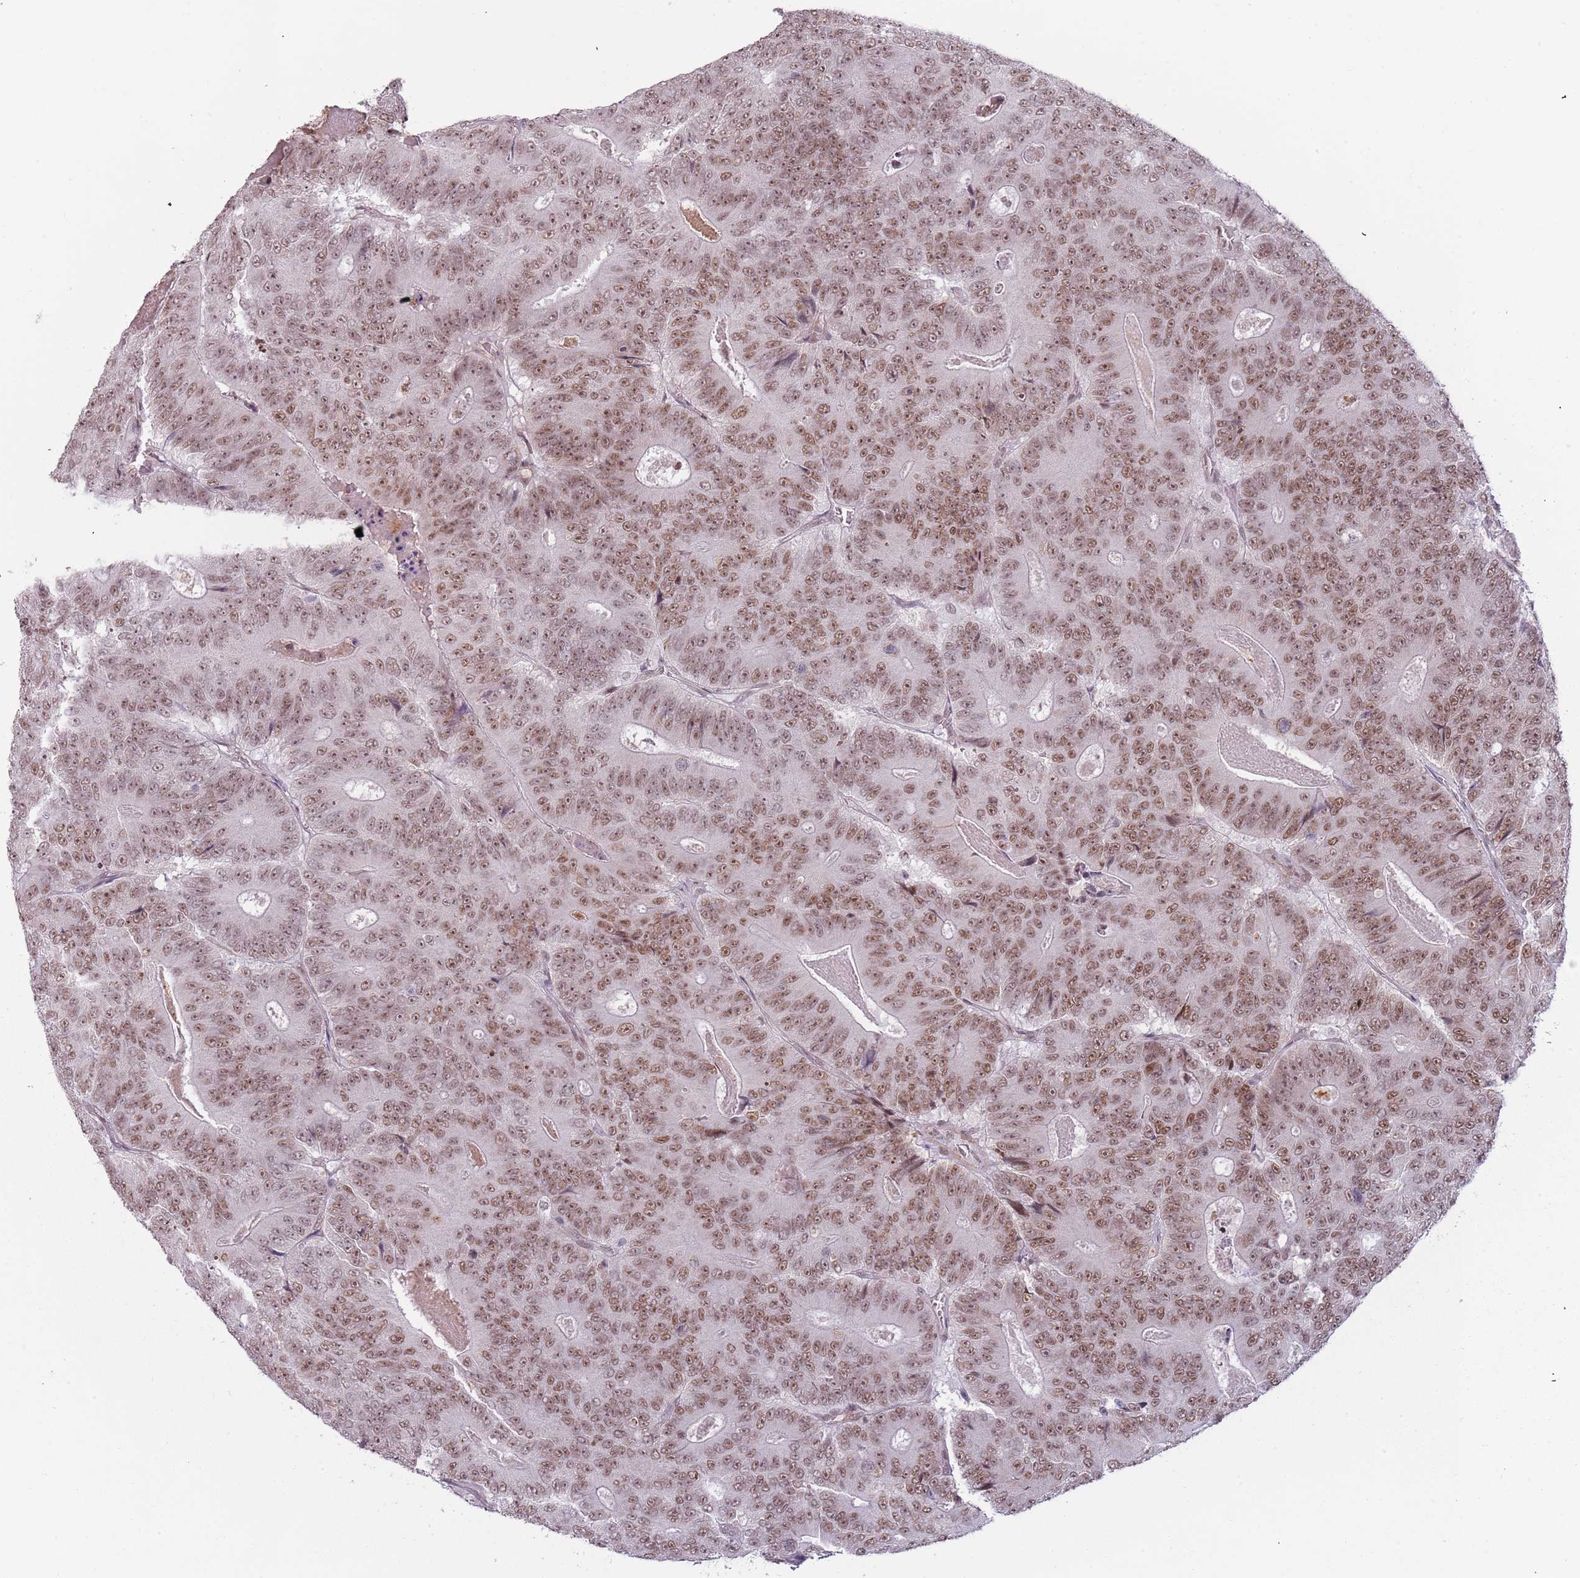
{"staining": {"intensity": "moderate", "quantity": ">75%", "location": "nuclear"}, "tissue": "colorectal cancer", "cell_type": "Tumor cells", "image_type": "cancer", "snomed": [{"axis": "morphology", "description": "Adenocarcinoma, NOS"}, {"axis": "topography", "description": "Colon"}], "caption": "This is an image of immunohistochemistry staining of adenocarcinoma (colorectal), which shows moderate positivity in the nuclear of tumor cells.", "gene": "REXO4", "patient": {"sex": "male", "age": 83}}